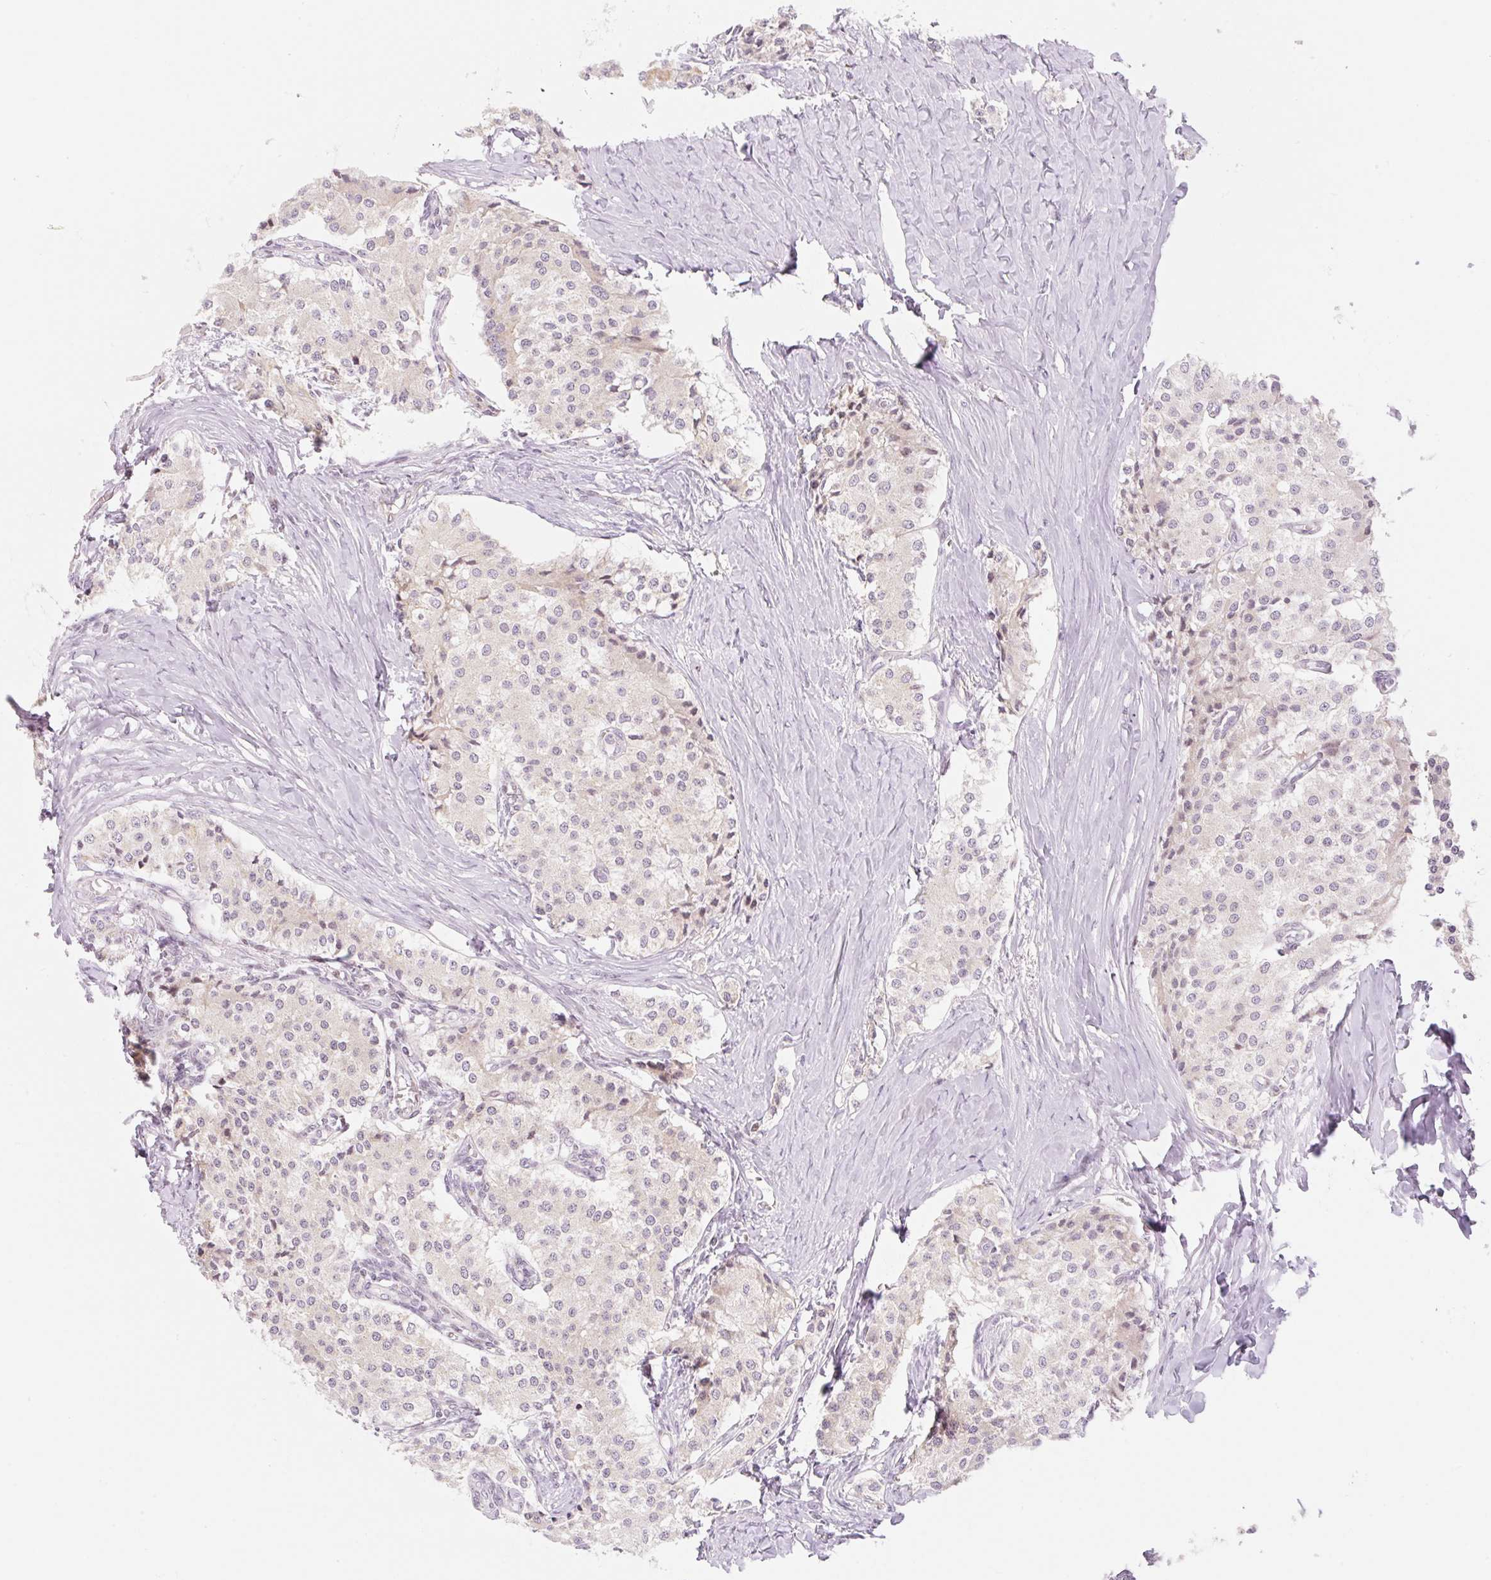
{"staining": {"intensity": "weak", "quantity": "25%-75%", "location": "nuclear"}, "tissue": "carcinoid", "cell_type": "Tumor cells", "image_type": "cancer", "snomed": [{"axis": "morphology", "description": "Carcinoid, malignant, NOS"}, {"axis": "topography", "description": "Colon"}], "caption": "Carcinoid stained with a protein marker exhibits weak staining in tumor cells.", "gene": "CASKIN1", "patient": {"sex": "female", "age": 52}}